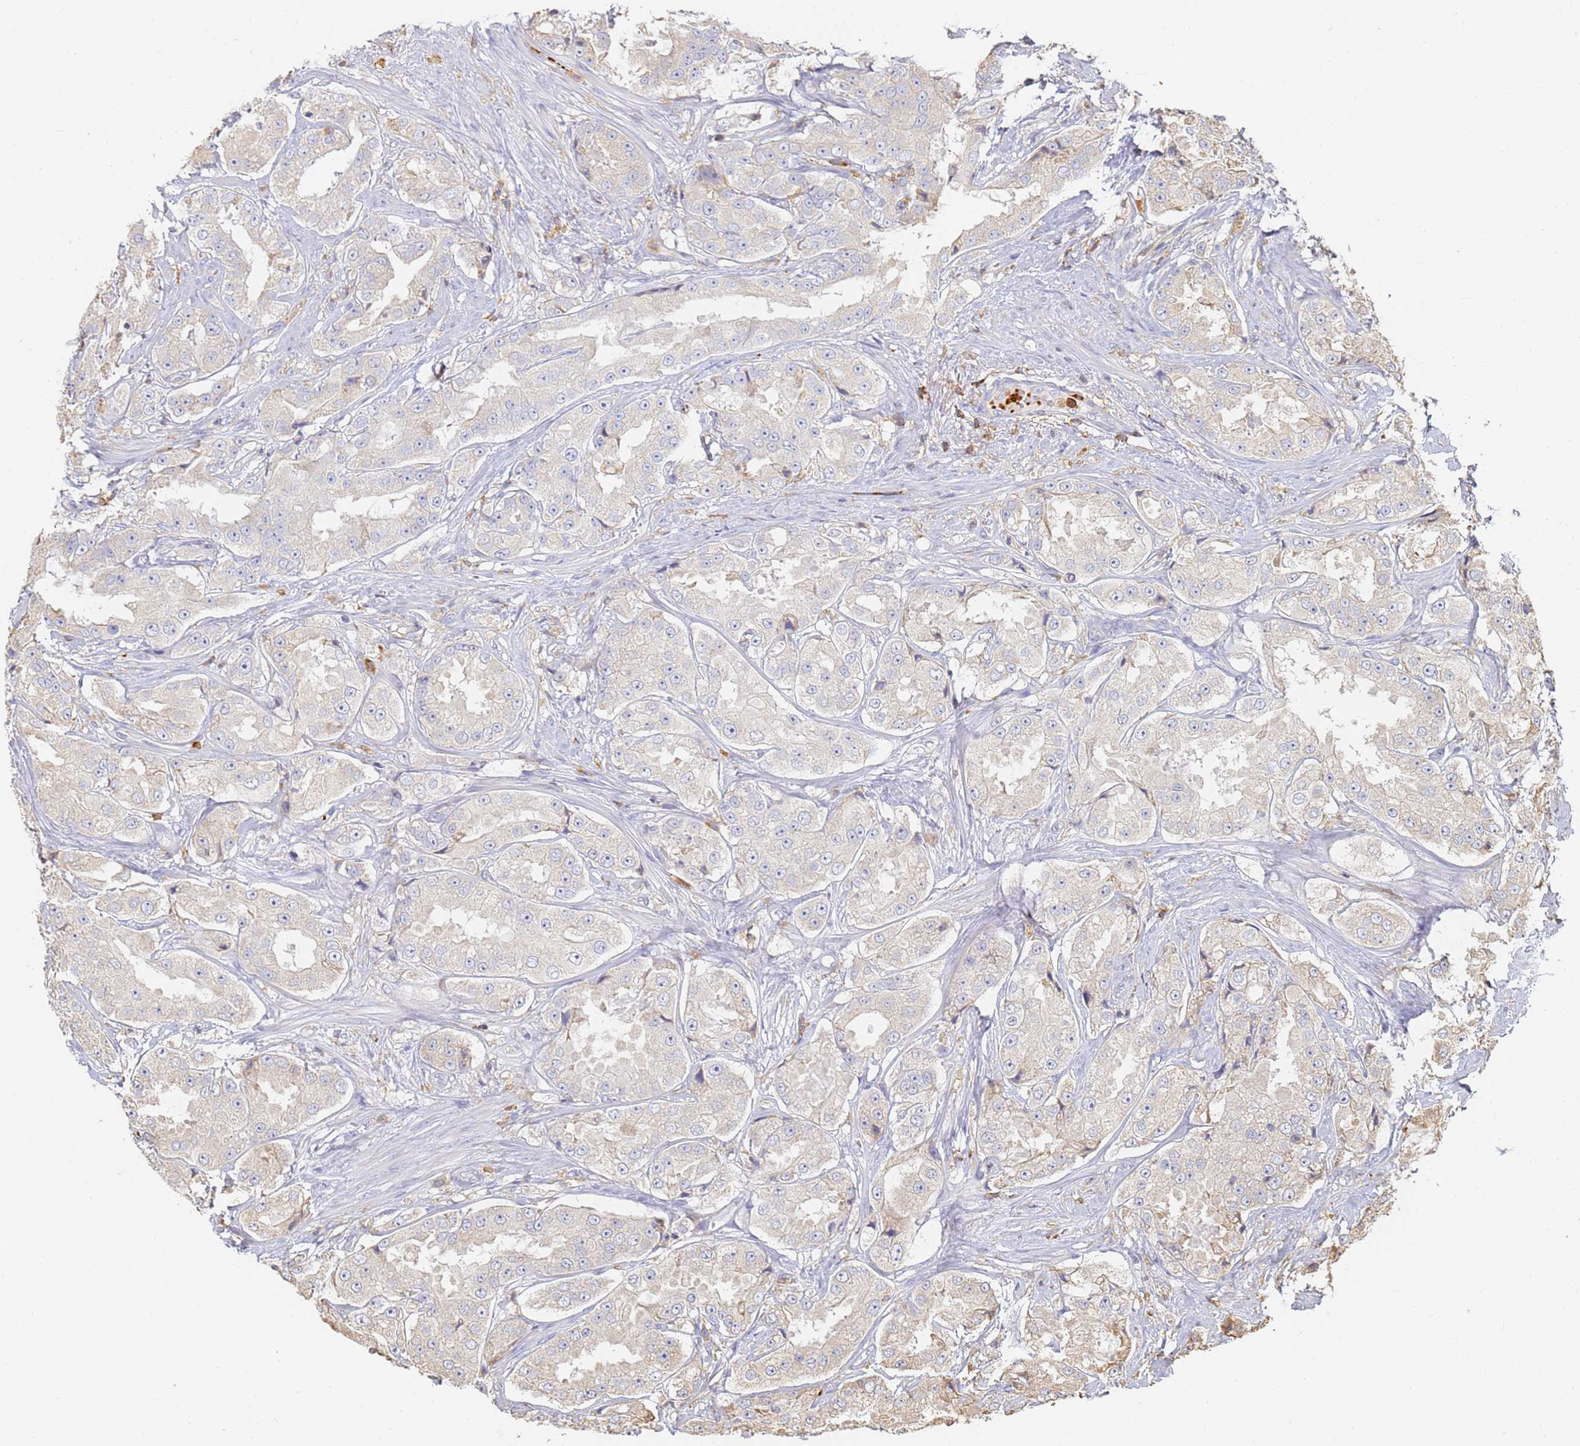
{"staining": {"intensity": "weak", "quantity": "<25%", "location": "cytoplasmic/membranous"}, "tissue": "prostate cancer", "cell_type": "Tumor cells", "image_type": "cancer", "snomed": [{"axis": "morphology", "description": "Adenocarcinoma, High grade"}, {"axis": "topography", "description": "Prostate"}], "caption": "A micrograph of prostate adenocarcinoma (high-grade) stained for a protein shows no brown staining in tumor cells. (DAB (3,3'-diaminobenzidine) immunohistochemistry, high magnification).", "gene": "BIN2", "patient": {"sex": "male", "age": 73}}